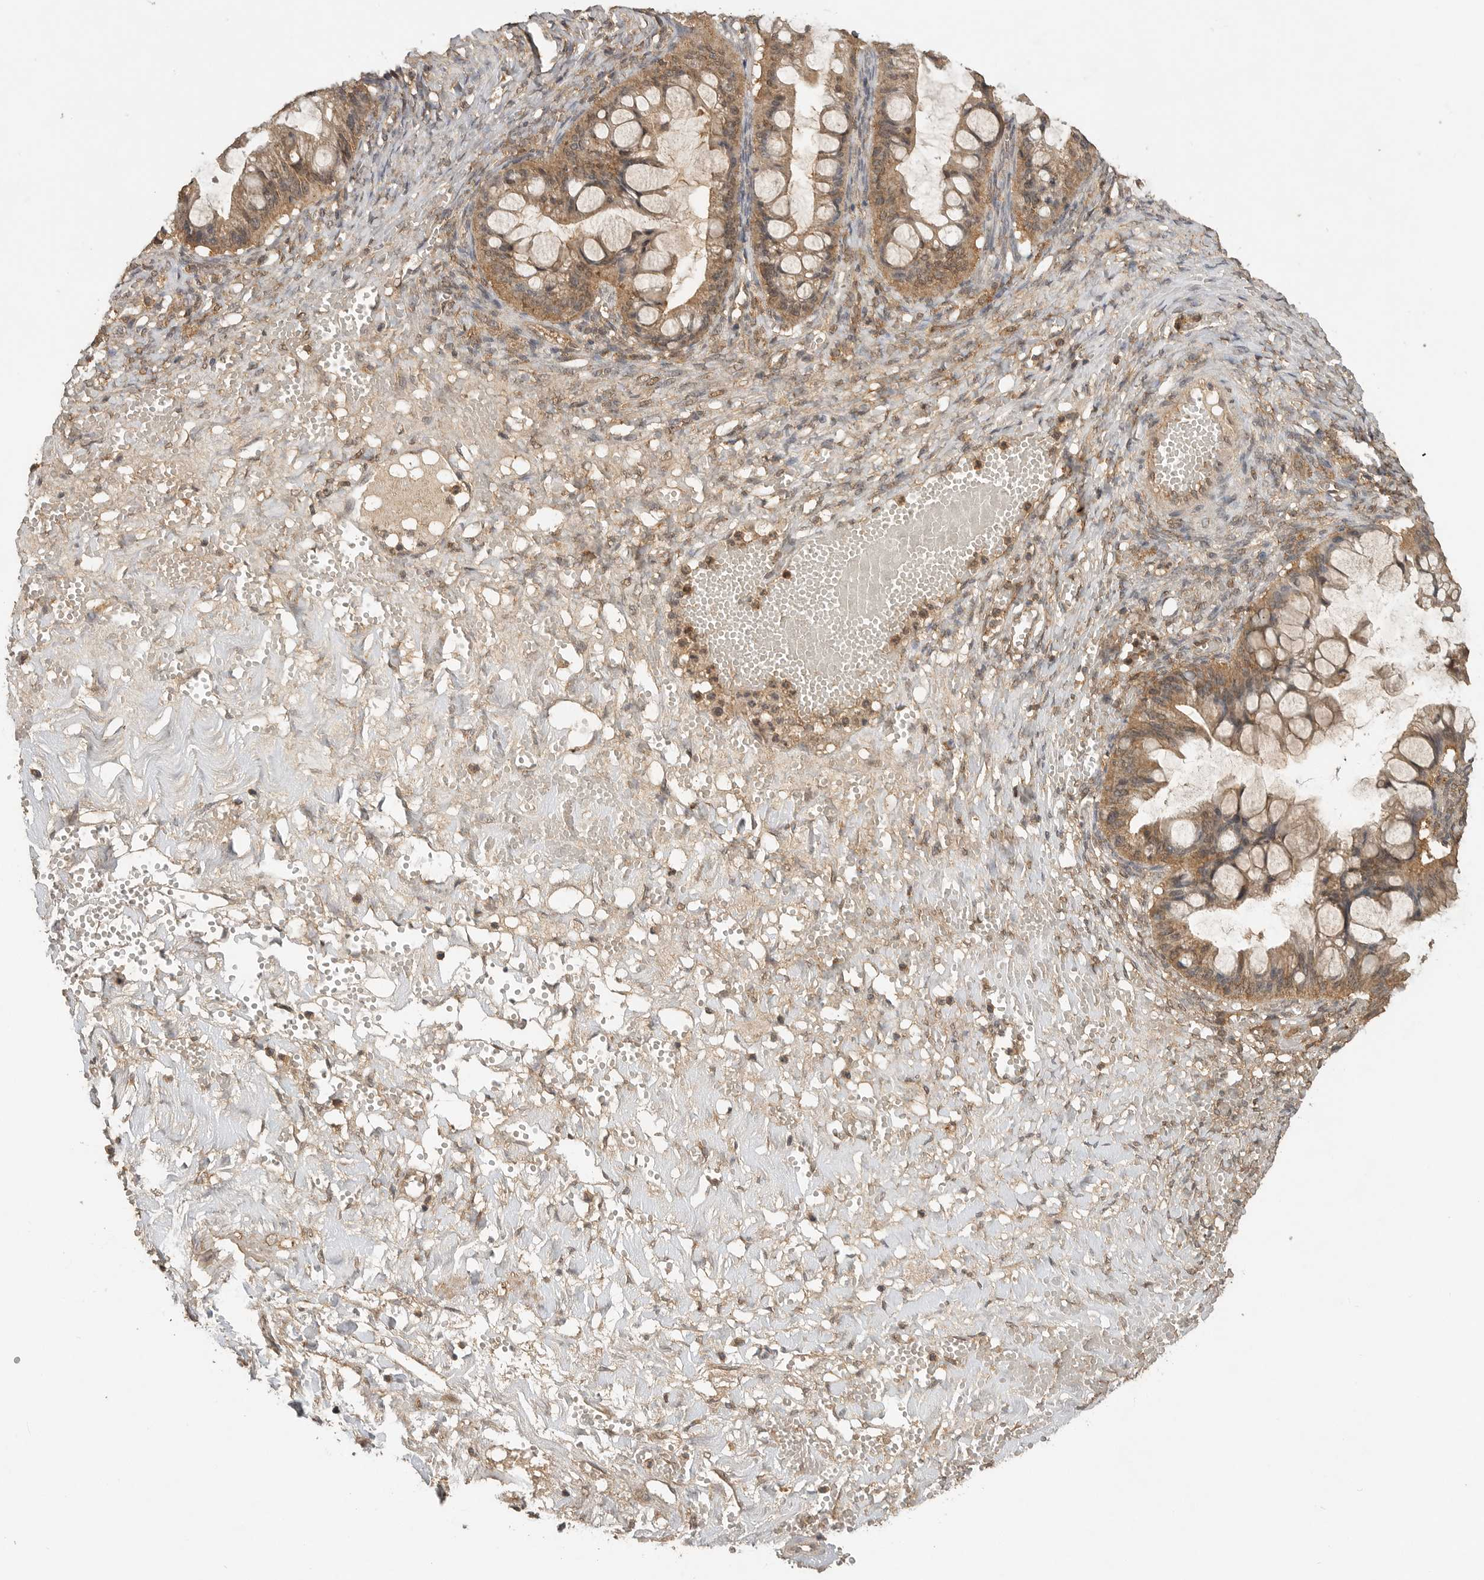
{"staining": {"intensity": "moderate", "quantity": ">75%", "location": "cytoplasmic/membranous"}, "tissue": "ovarian cancer", "cell_type": "Tumor cells", "image_type": "cancer", "snomed": [{"axis": "morphology", "description": "Cystadenocarcinoma, mucinous, NOS"}, {"axis": "topography", "description": "Ovary"}], "caption": "Protein staining of mucinous cystadenocarcinoma (ovarian) tissue exhibits moderate cytoplasmic/membranous positivity in approximately >75% of tumor cells.", "gene": "ICOSLG", "patient": {"sex": "female", "age": 73}}